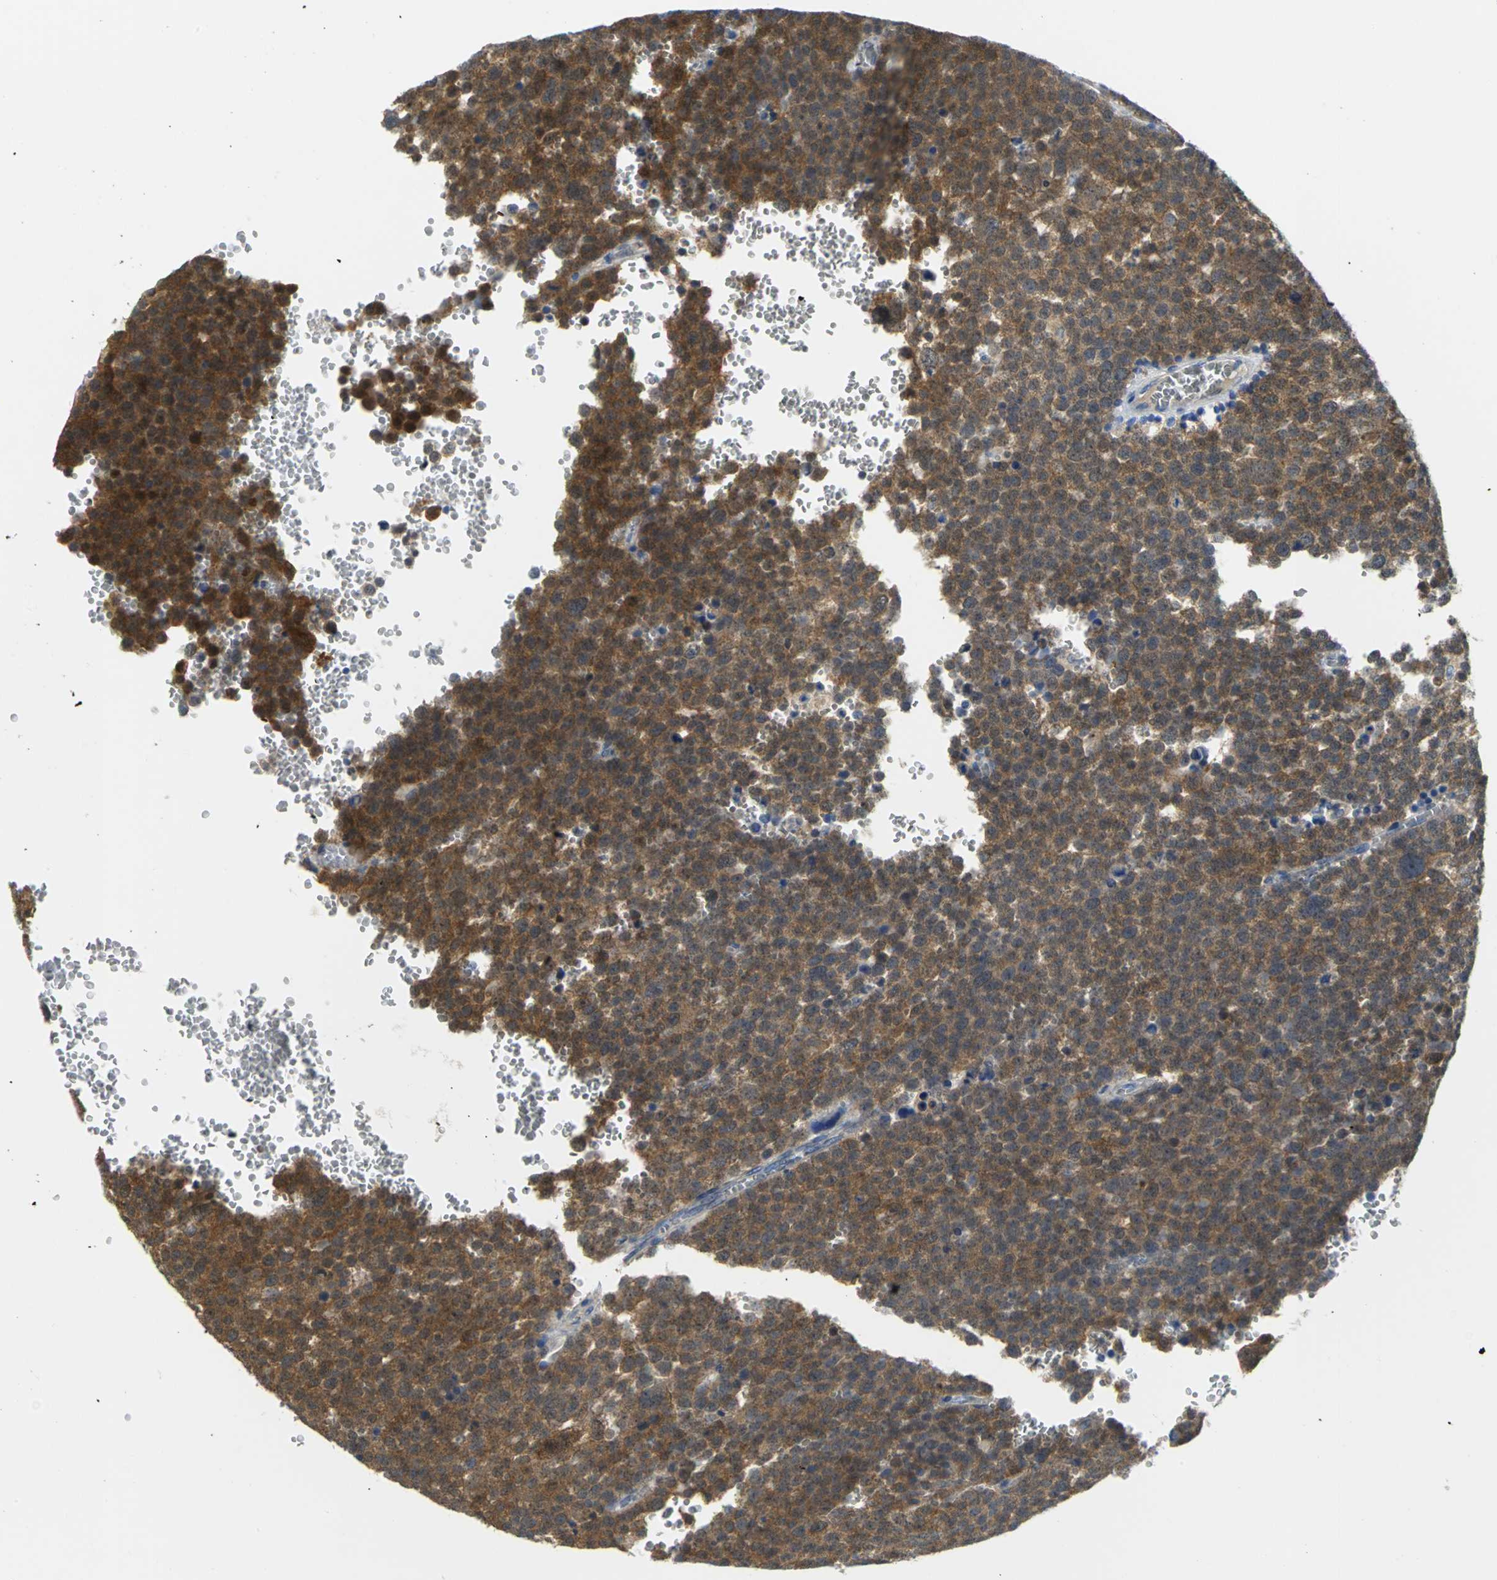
{"staining": {"intensity": "moderate", "quantity": ">75%", "location": "cytoplasmic/membranous"}, "tissue": "testis cancer", "cell_type": "Tumor cells", "image_type": "cancer", "snomed": [{"axis": "morphology", "description": "Seminoma, NOS"}, {"axis": "topography", "description": "Testis"}], "caption": "Immunohistochemical staining of testis cancer (seminoma) shows medium levels of moderate cytoplasmic/membranous staining in approximately >75% of tumor cells.", "gene": "PGM3", "patient": {"sex": "male", "age": 71}}